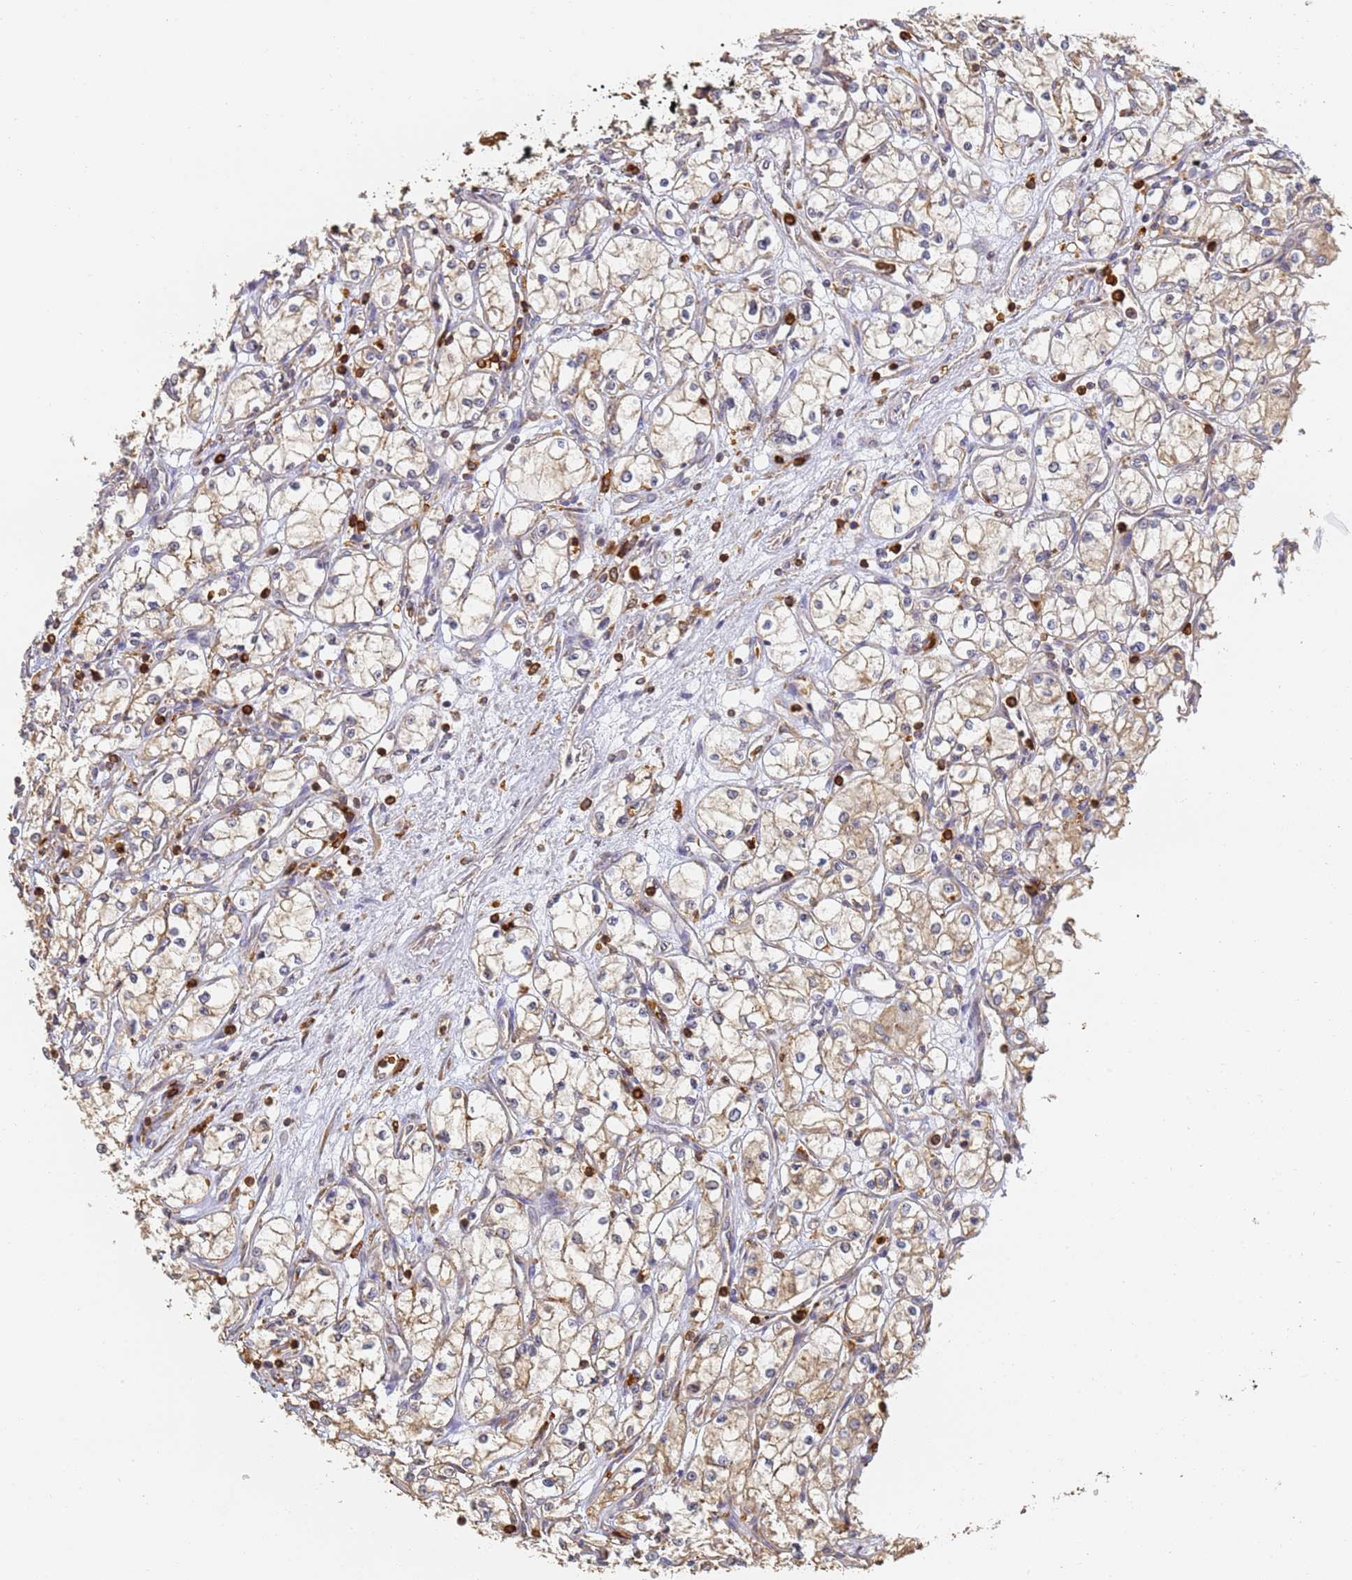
{"staining": {"intensity": "weak", "quantity": ">75%", "location": "cytoplasmic/membranous"}, "tissue": "renal cancer", "cell_type": "Tumor cells", "image_type": "cancer", "snomed": [{"axis": "morphology", "description": "Adenocarcinoma, NOS"}, {"axis": "topography", "description": "Kidney"}], "caption": "Brown immunohistochemical staining in human renal adenocarcinoma shows weak cytoplasmic/membranous staining in about >75% of tumor cells.", "gene": "BIN2", "patient": {"sex": "male", "age": 59}}